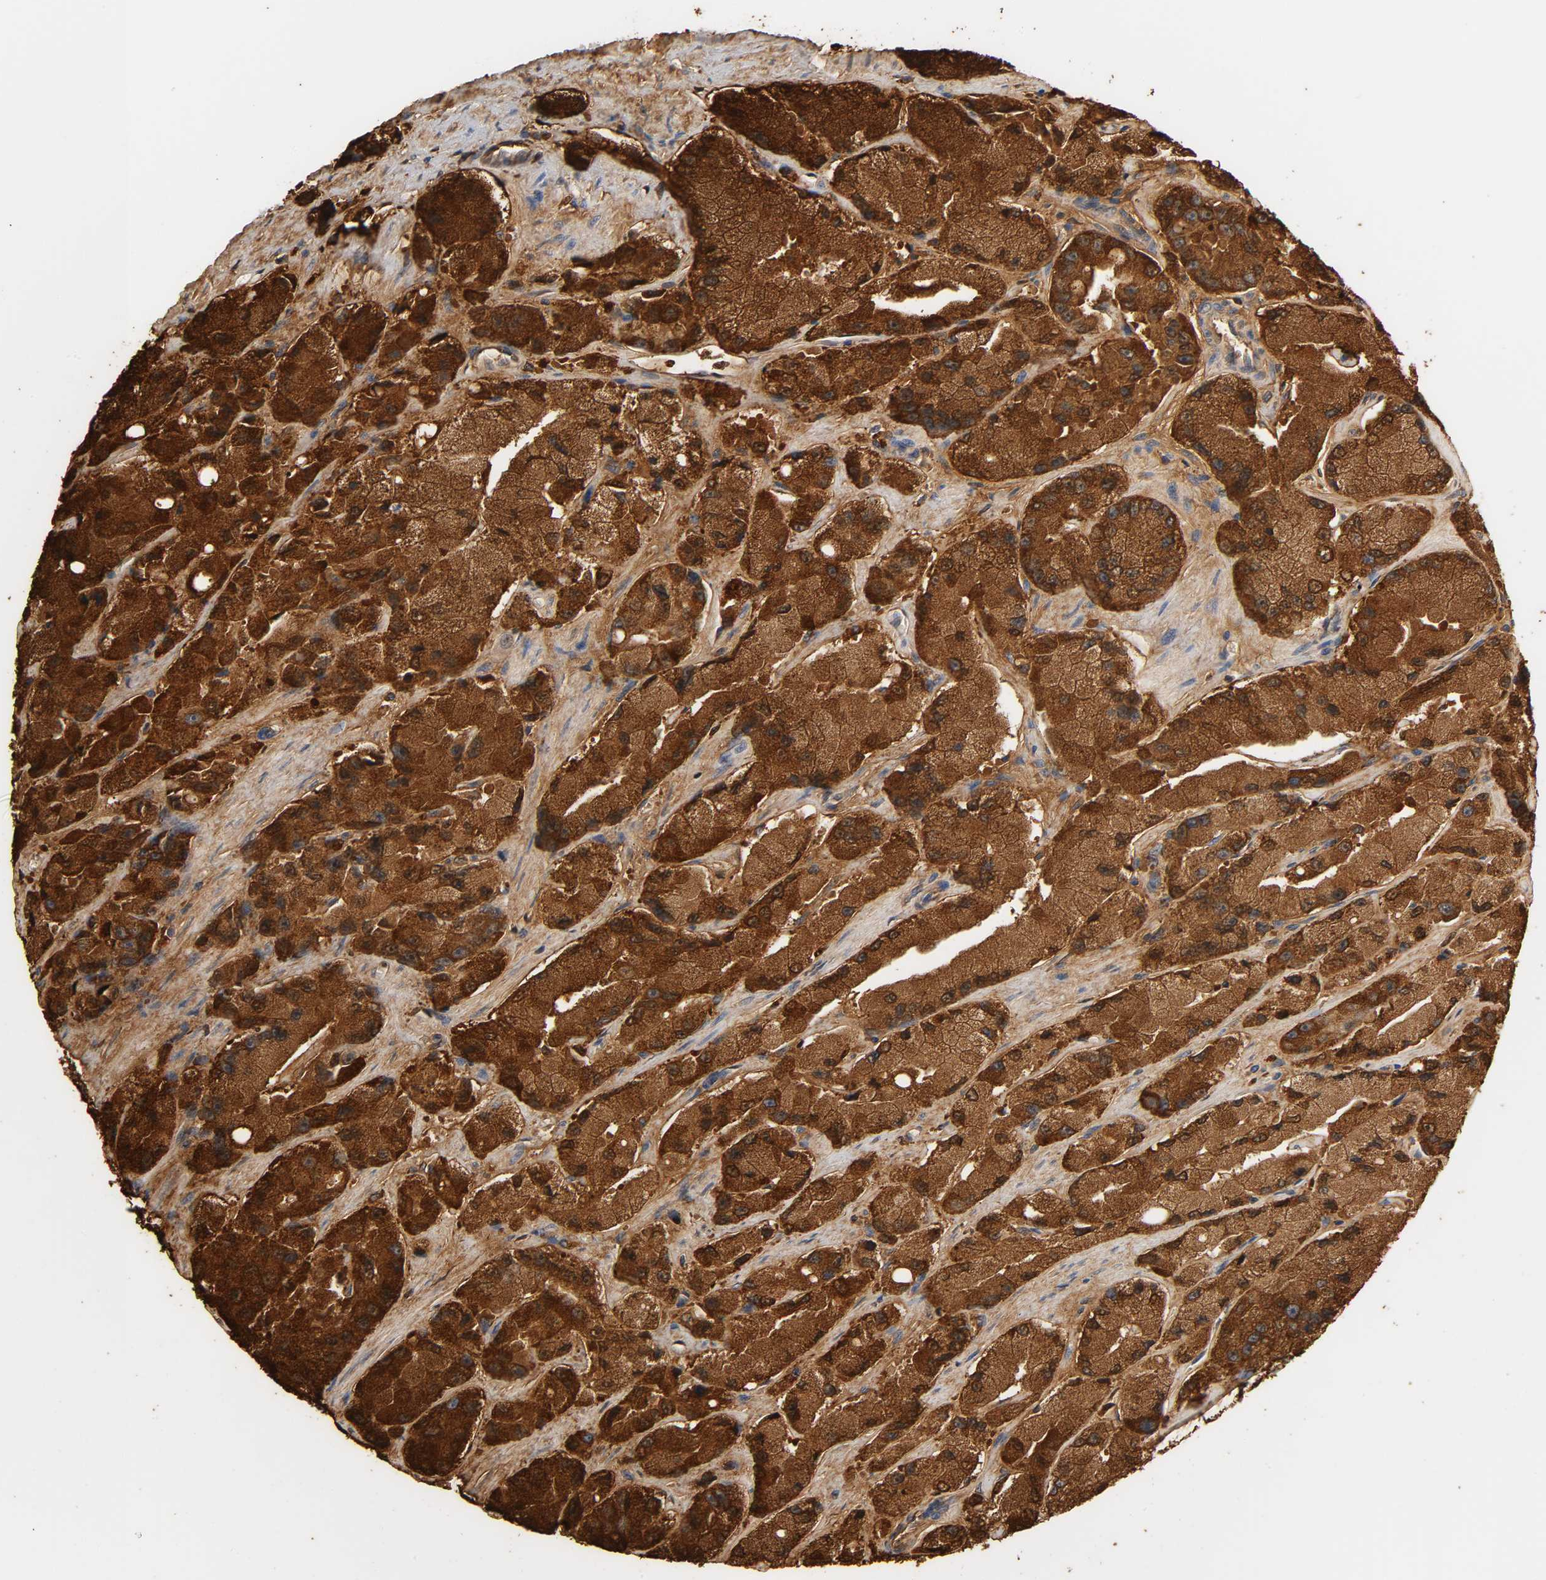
{"staining": {"intensity": "strong", "quantity": ">75%", "location": "cytoplasmic/membranous,nuclear"}, "tissue": "prostate cancer", "cell_type": "Tumor cells", "image_type": "cancer", "snomed": [{"axis": "morphology", "description": "Adenocarcinoma, High grade"}, {"axis": "topography", "description": "Prostate"}], "caption": "Prostate cancer (adenocarcinoma (high-grade)) was stained to show a protein in brown. There is high levels of strong cytoplasmic/membranous and nuclear positivity in approximately >75% of tumor cells.", "gene": "ACP3", "patient": {"sex": "male", "age": 58}}